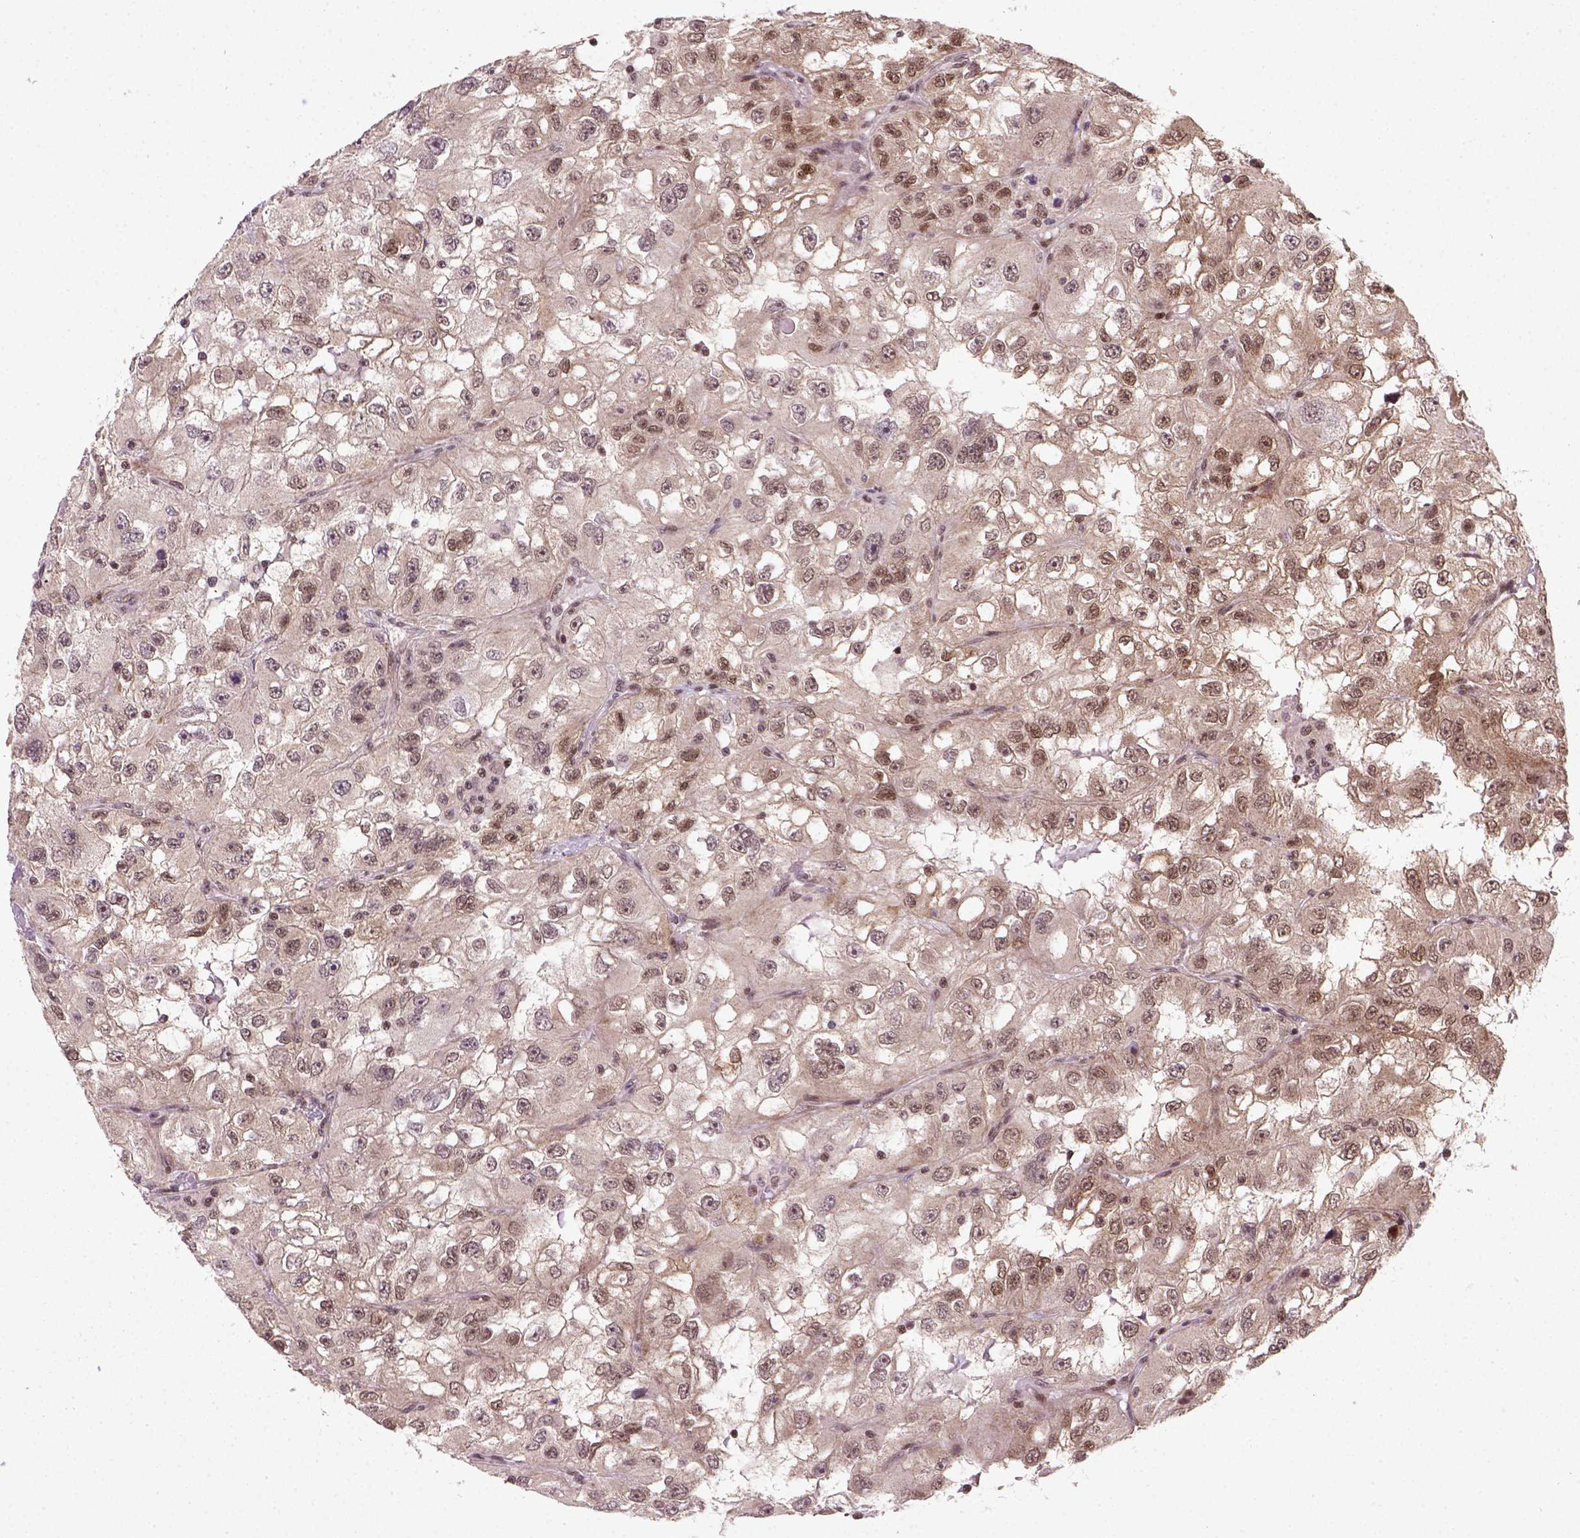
{"staining": {"intensity": "moderate", "quantity": ">75%", "location": "nuclear"}, "tissue": "renal cancer", "cell_type": "Tumor cells", "image_type": "cancer", "snomed": [{"axis": "morphology", "description": "Adenocarcinoma, NOS"}, {"axis": "topography", "description": "Kidney"}], "caption": "Immunohistochemical staining of human renal cancer (adenocarcinoma) demonstrates moderate nuclear protein expression in about >75% of tumor cells.", "gene": "MGMT", "patient": {"sex": "male", "age": 64}}